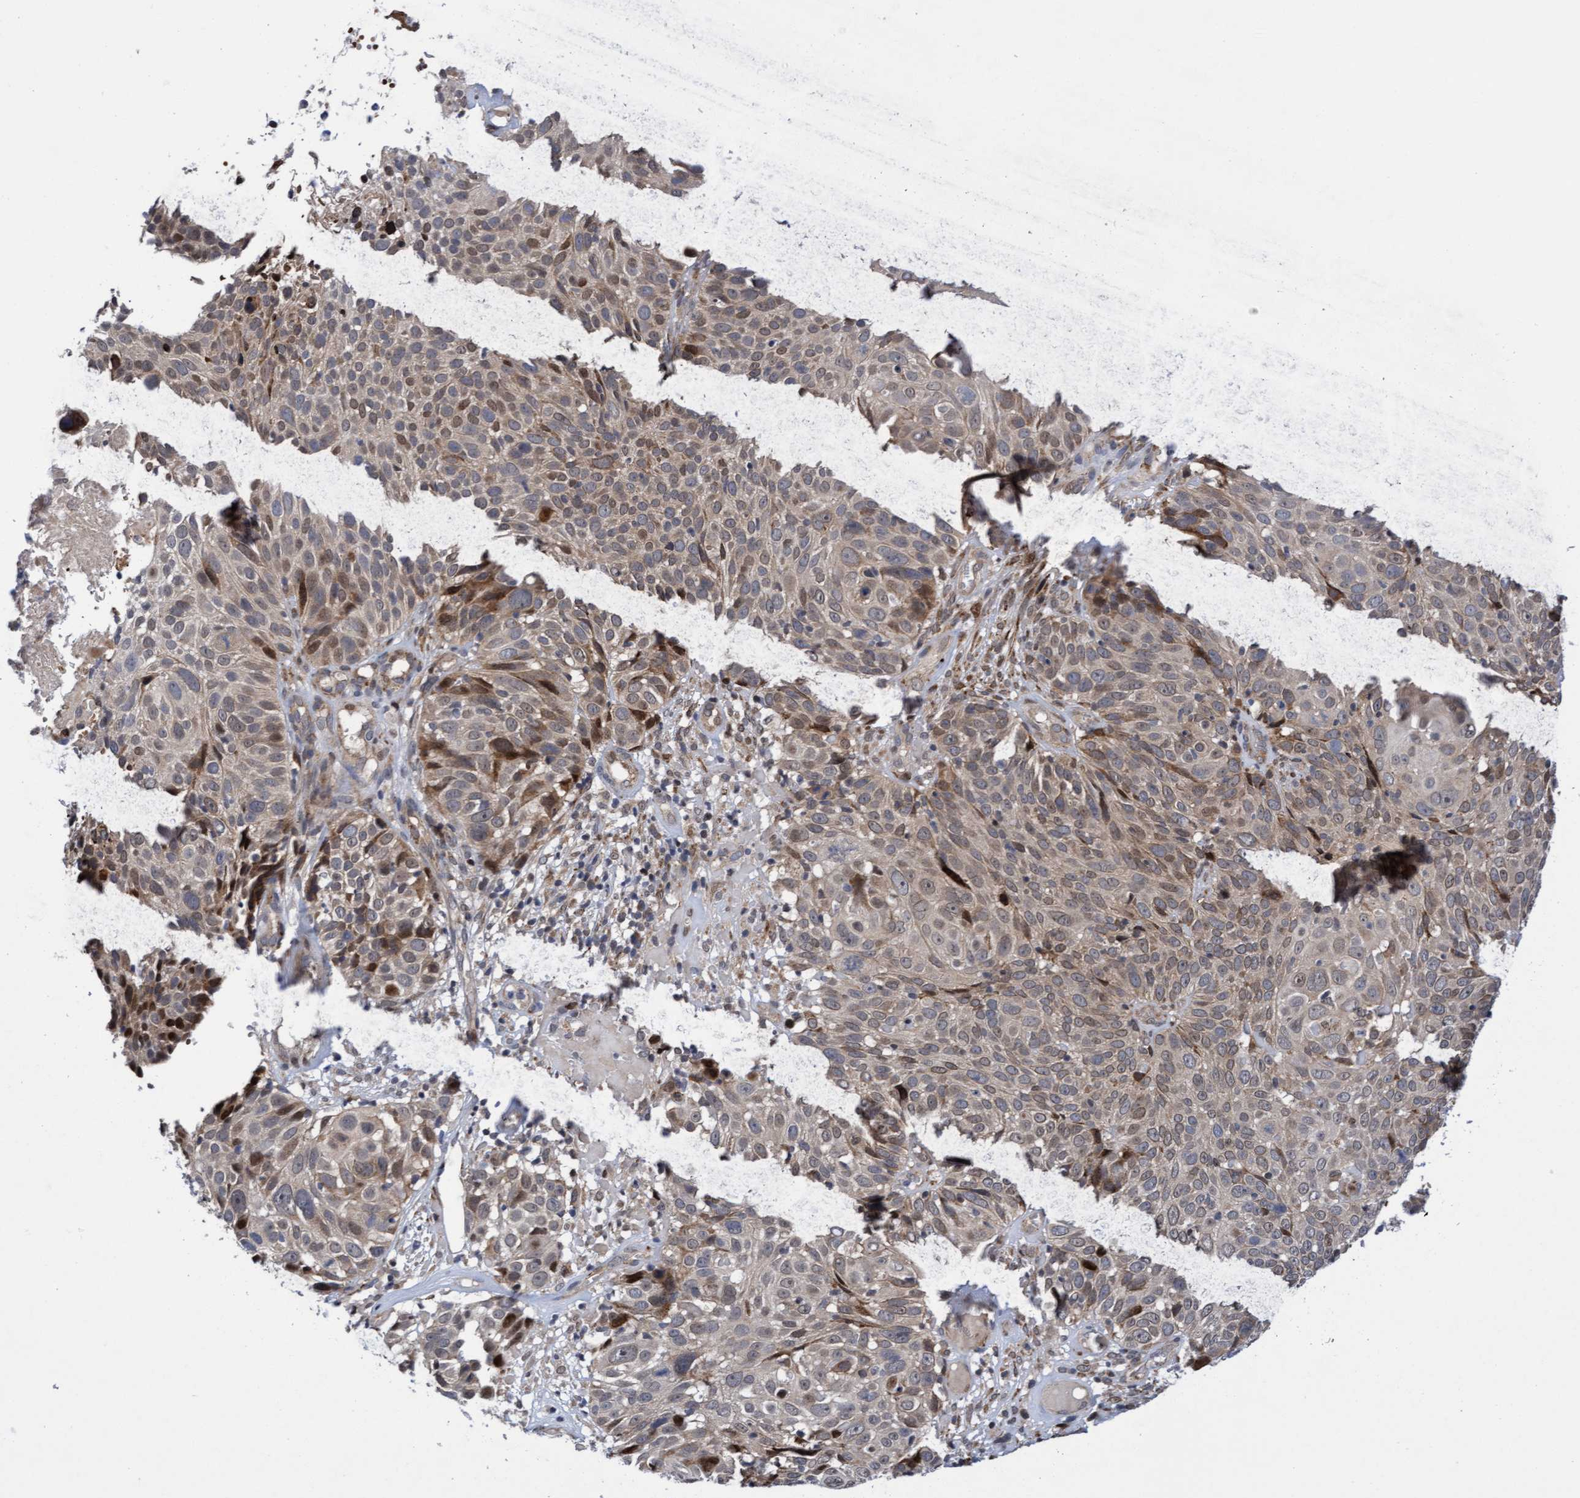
{"staining": {"intensity": "weak", "quantity": "25%-75%", "location": "cytoplasmic/membranous"}, "tissue": "cervical cancer", "cell_type": "Tumor cells", "image_type": "cancer", "snomed": [{"axis": "morphology", "description": "Squamous cell carcinoma, NOS"}, {"axis": "topography", "description": "Cervix"}], "caption": "High-magnification brightfield microscopy of cervical cancer stained with DAB (brown) and counterstained with hematoxylin (blue). tumor cells exhibit weak cytoplasmic/membranous staining is identified in approximately25%-75% of cells. Nuclei are stained in blue.", "gene": "TANC2", "patient": {"sex": "female", "age": 74}}